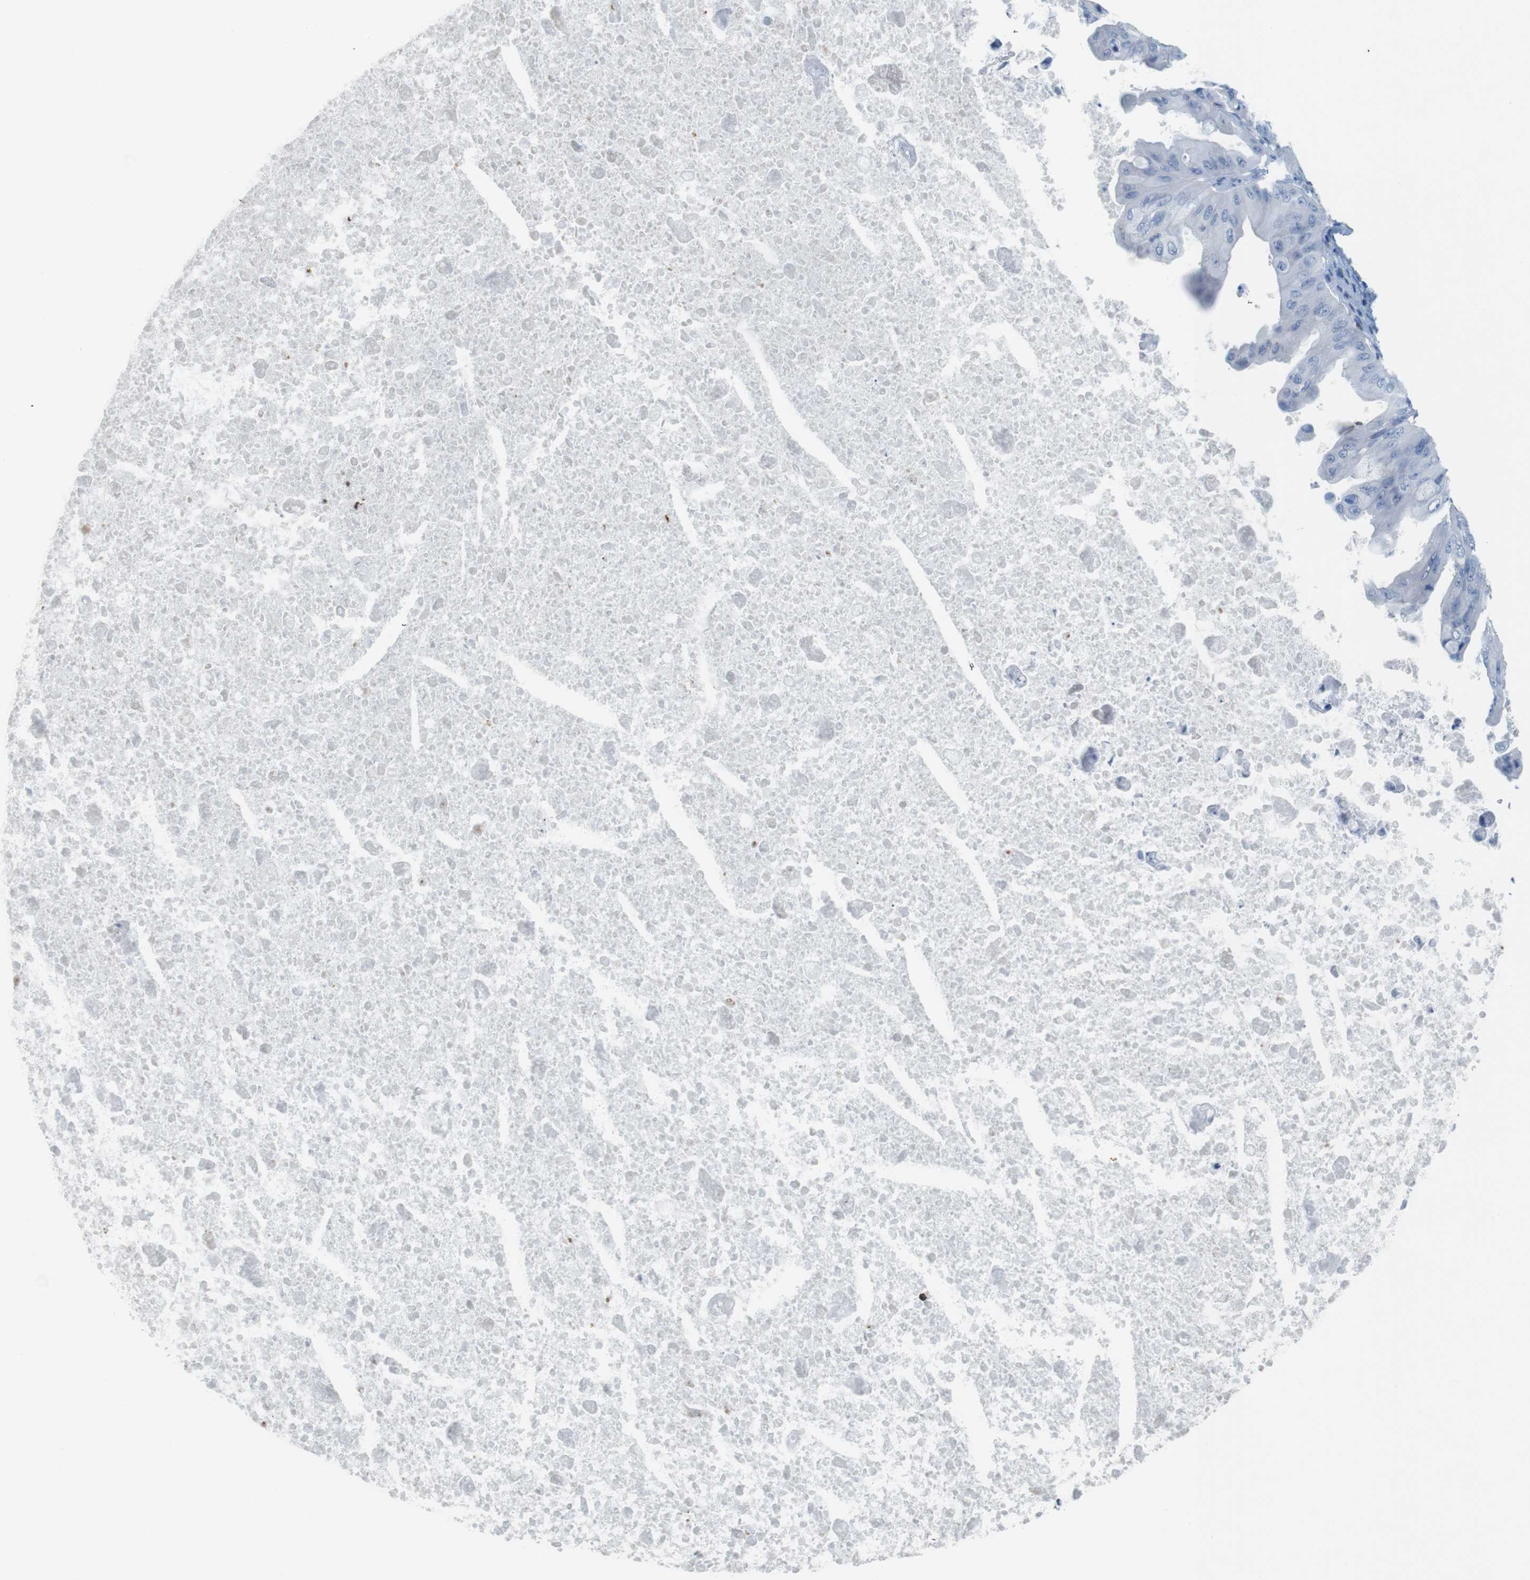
{"staining": {"intensity": "negative", "quantity": "none", "location": "none"}, "tissue": "ovarian cancer", "cell_type": "Tumor cells", "image_type": "cancer", "snomed": [{"axis": "morphology", "description": "Cystadenocarcinoma, mucinous, NOS"}, {"axis": "topography", "description": "Ovary"}], "caption": "High power microscopy photomicrograph of an immunohistochemistry (IHC) photomicrograph of ovarian cancer, revealing no significant positivity in tumor cells.", "gene": "YIPF1", "patient": {"sex": "female", "age": 37}}